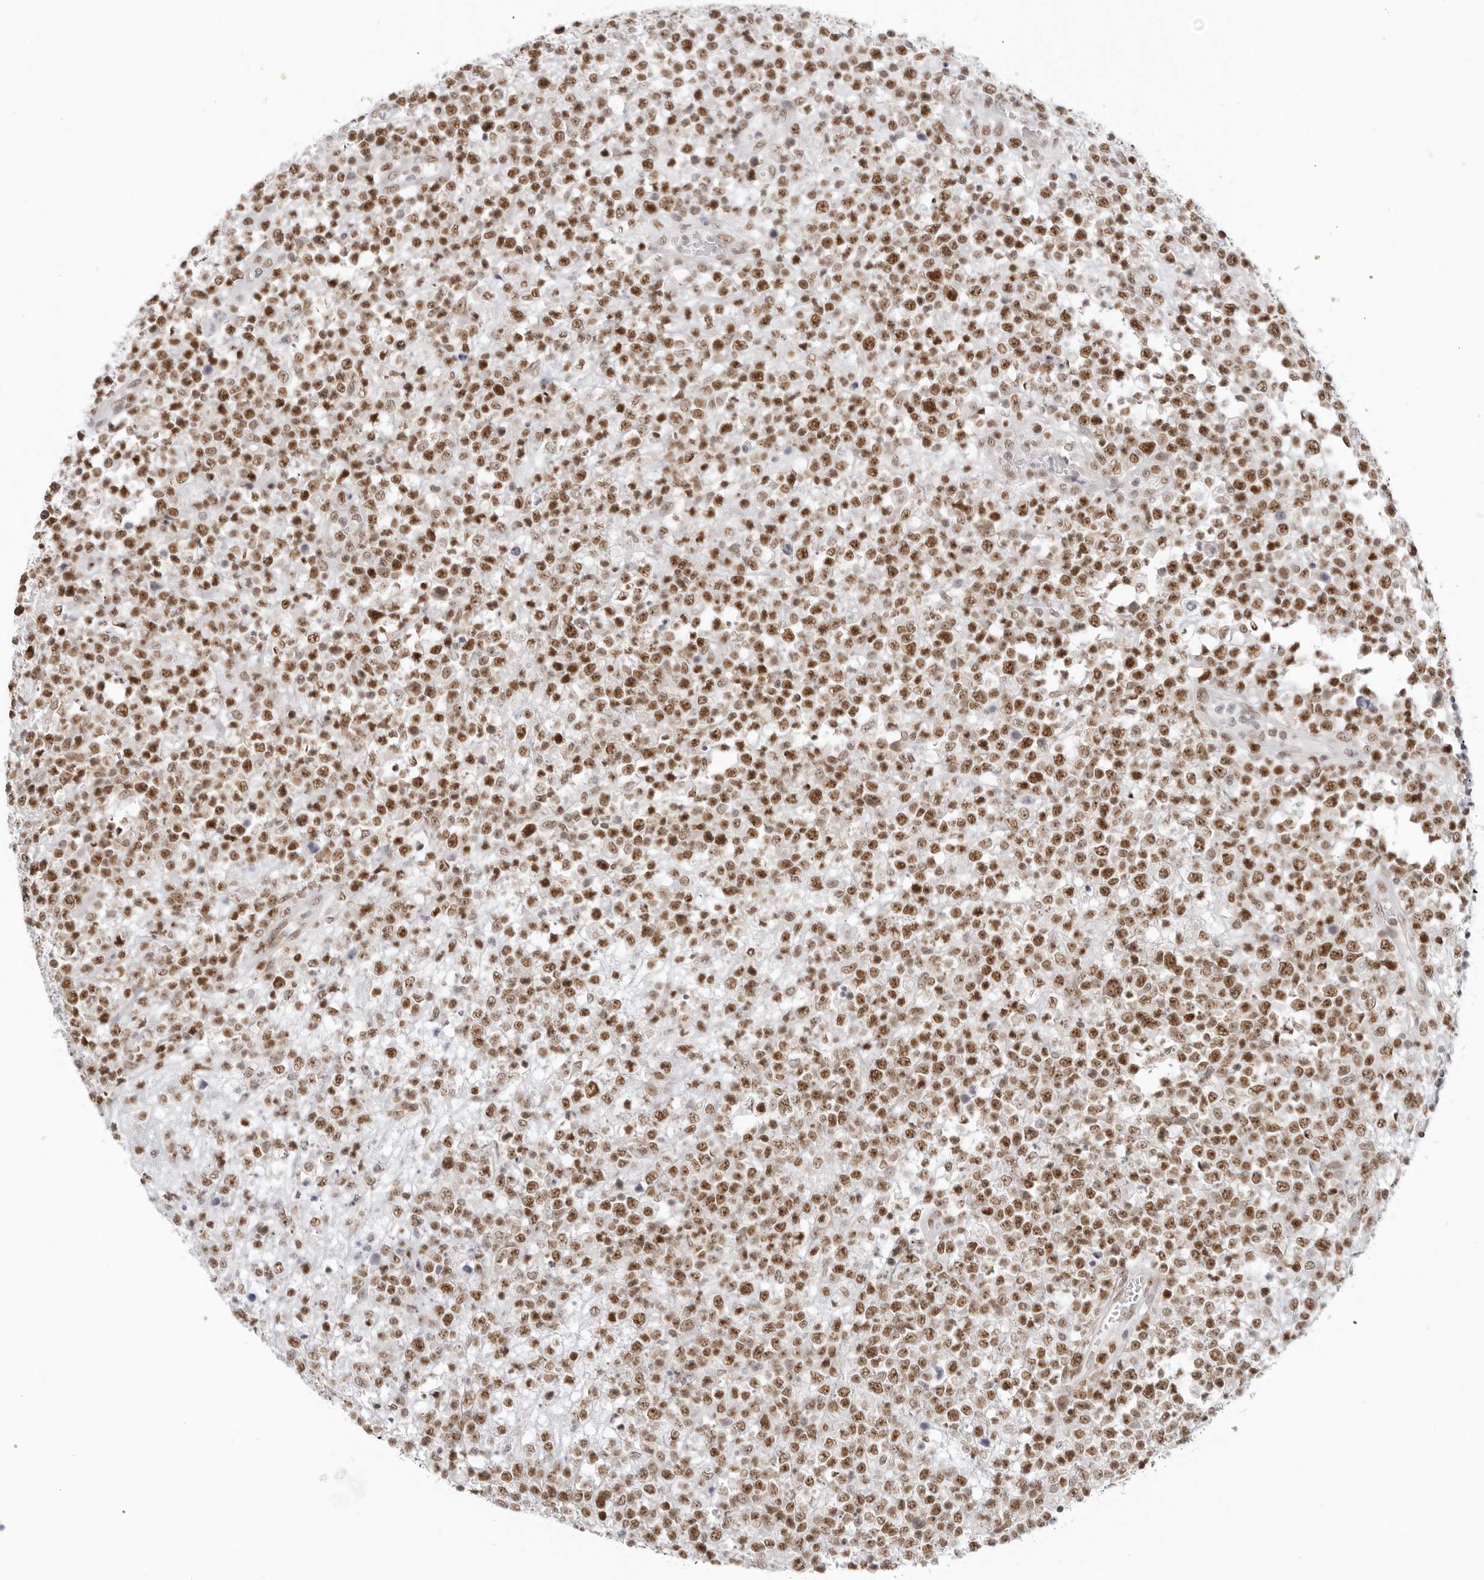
{"staining": {"intensity": "strong", "quantity": ">75%", "location": "nuclear"}, "tissue": "lymphoma", "cell_type": "Tumor cells", "image_type": "cancer", "snomed": [{"axis": "morphology", "description": "Malignant lymphoma, non-Hodgkin's type, High grade"}, {"axis": "topography", "description": "Colon"}], "caption": "IHC staining of lymphoma, which reveals high levels of strong nuclear positivity in about >75% of tumor cells indicating strong nuclear protein expression. The staining was performed using DAB (brown) for protein detection and nuclei were counterstained in hematoxylin (blue).", "gene": "FOXK2", "patient": {"sex": "female", "age": 53}}